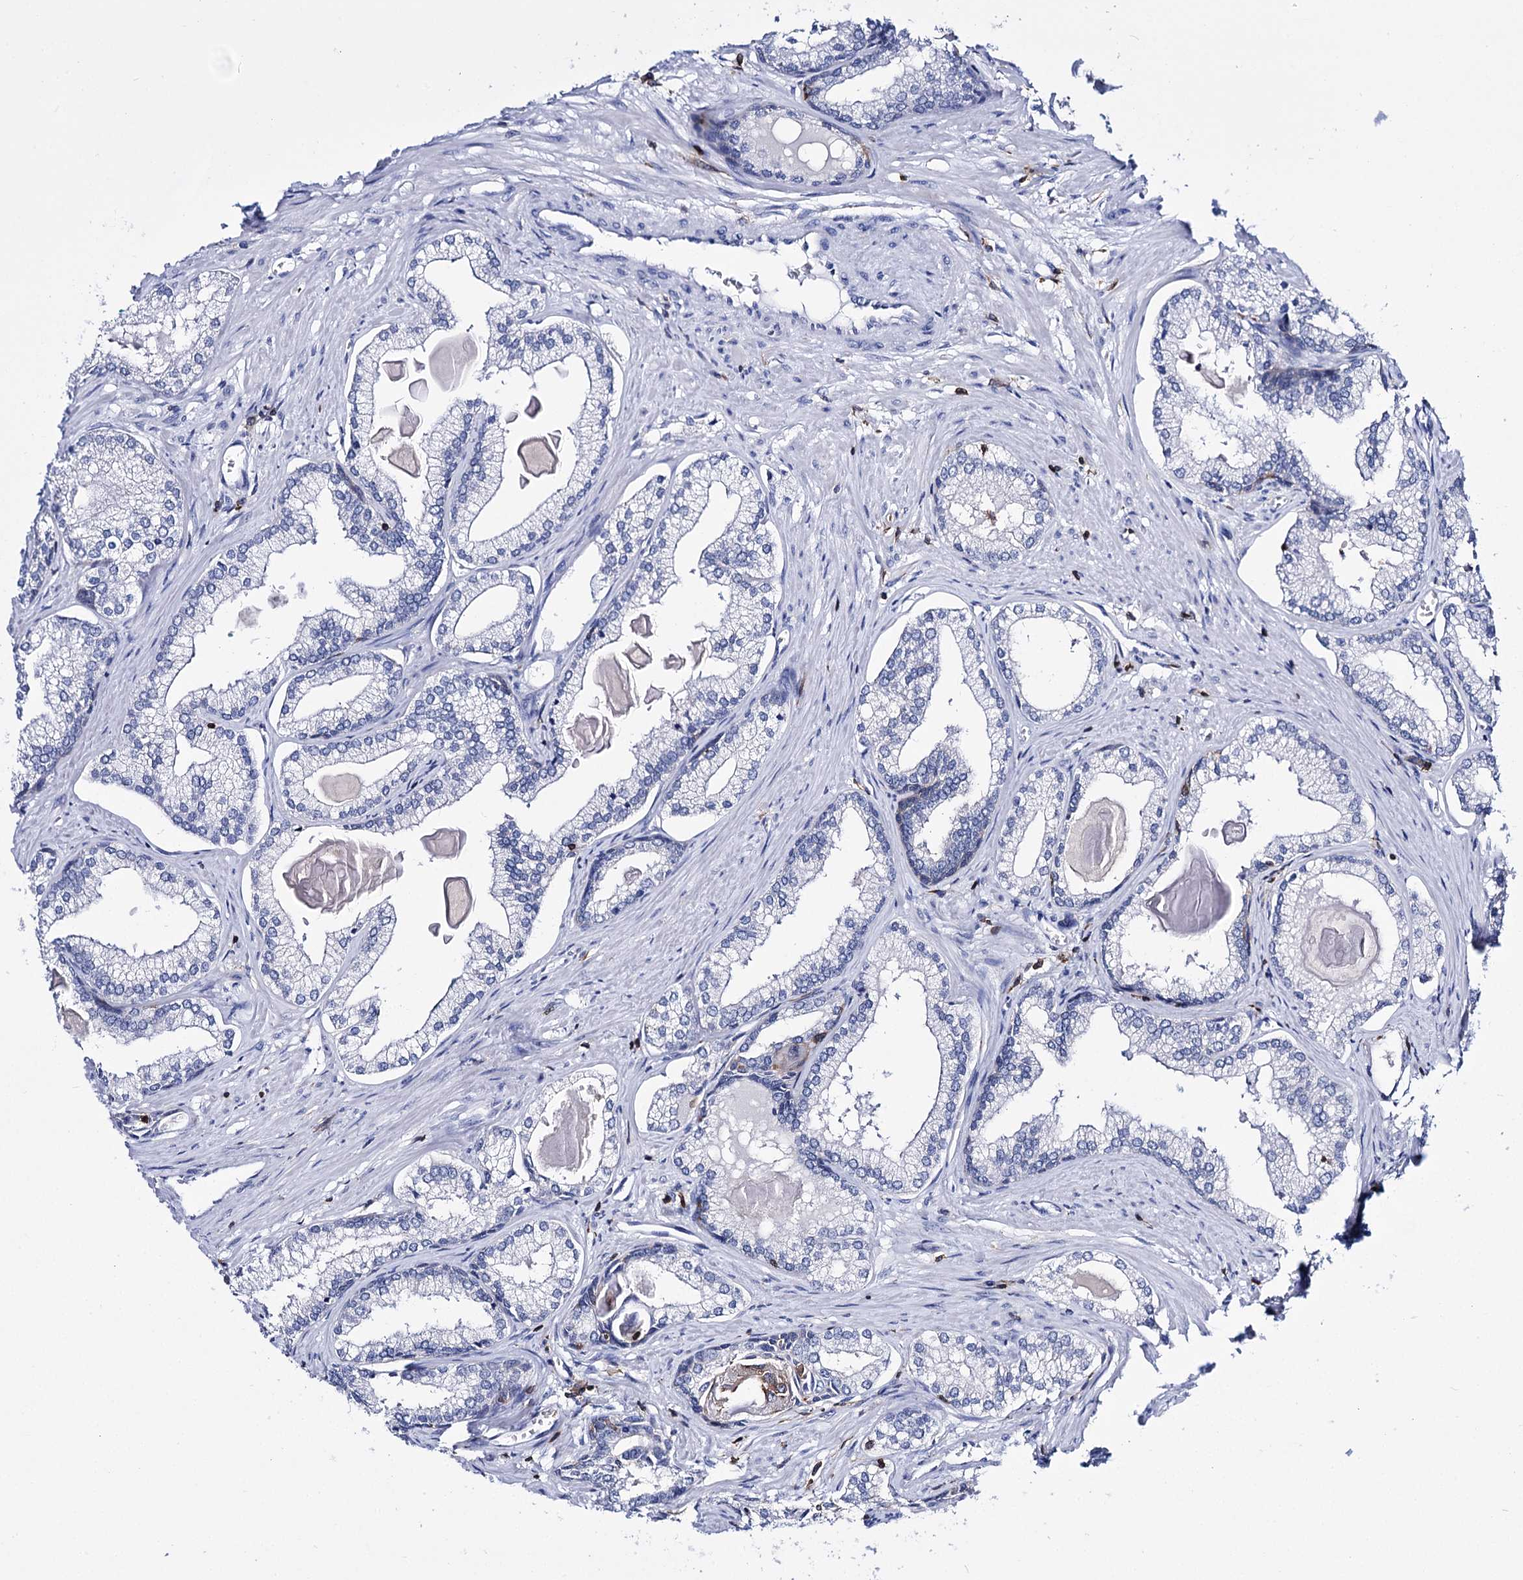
{"staining": {"intensity": "negative", "quantity": "none", "location": "none"}, "tissue": "prostate cancer", "cell_type": "Tumor cells", "image_type": "cancer", "snomed": [{"axis": "morphology", "description": "Adenocarcinoma, High grade"}, {"axis": "topography", "description": "Prostate"}], "caption": "This is an immunohistochemistry (IHC) histopathology image of human prostate adenocarcinoma (high-grade). There is no positivity in tumor cells.", "gene": "DEF6", "patient": {"sex": "male", "age": 68}}